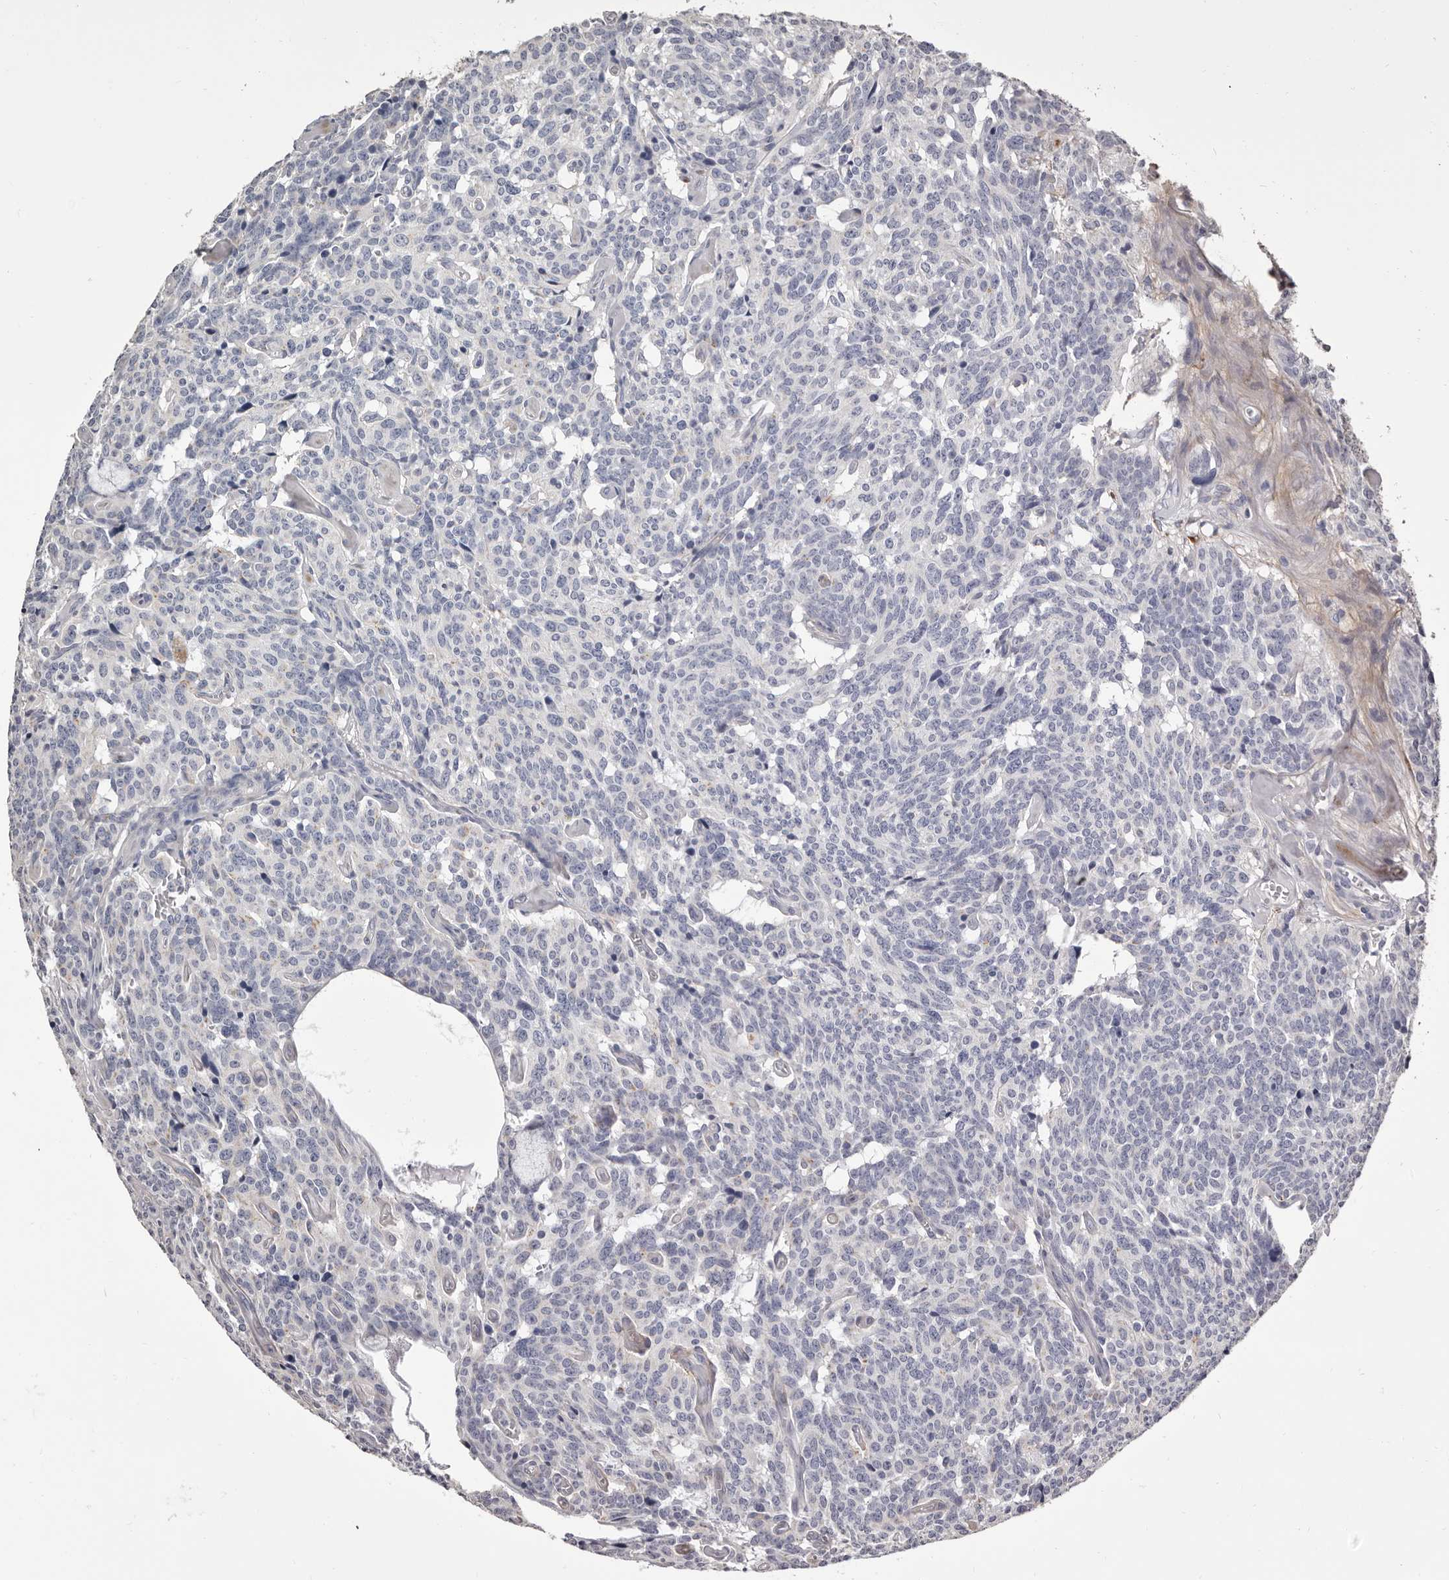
{"staining": {"intensity": "negative", "quantity": "none", "location": "none"}, "tissue": "carcinoid", "cell_type": "Tumor cells", "image_type": "cancer", "snomed": [{"axis": "morphology", "description": "Carcinoid, malignant, NOS"}, {"axis": "topography", "description": "Lung"}], "caption": "High power microscopy photomicrograph of an IHC micrograph of malignant carcinoid, revealing no significant staining in tumor cells.", "gene": "COL6A1", "patient": {"sex": "female", "age": 46}}